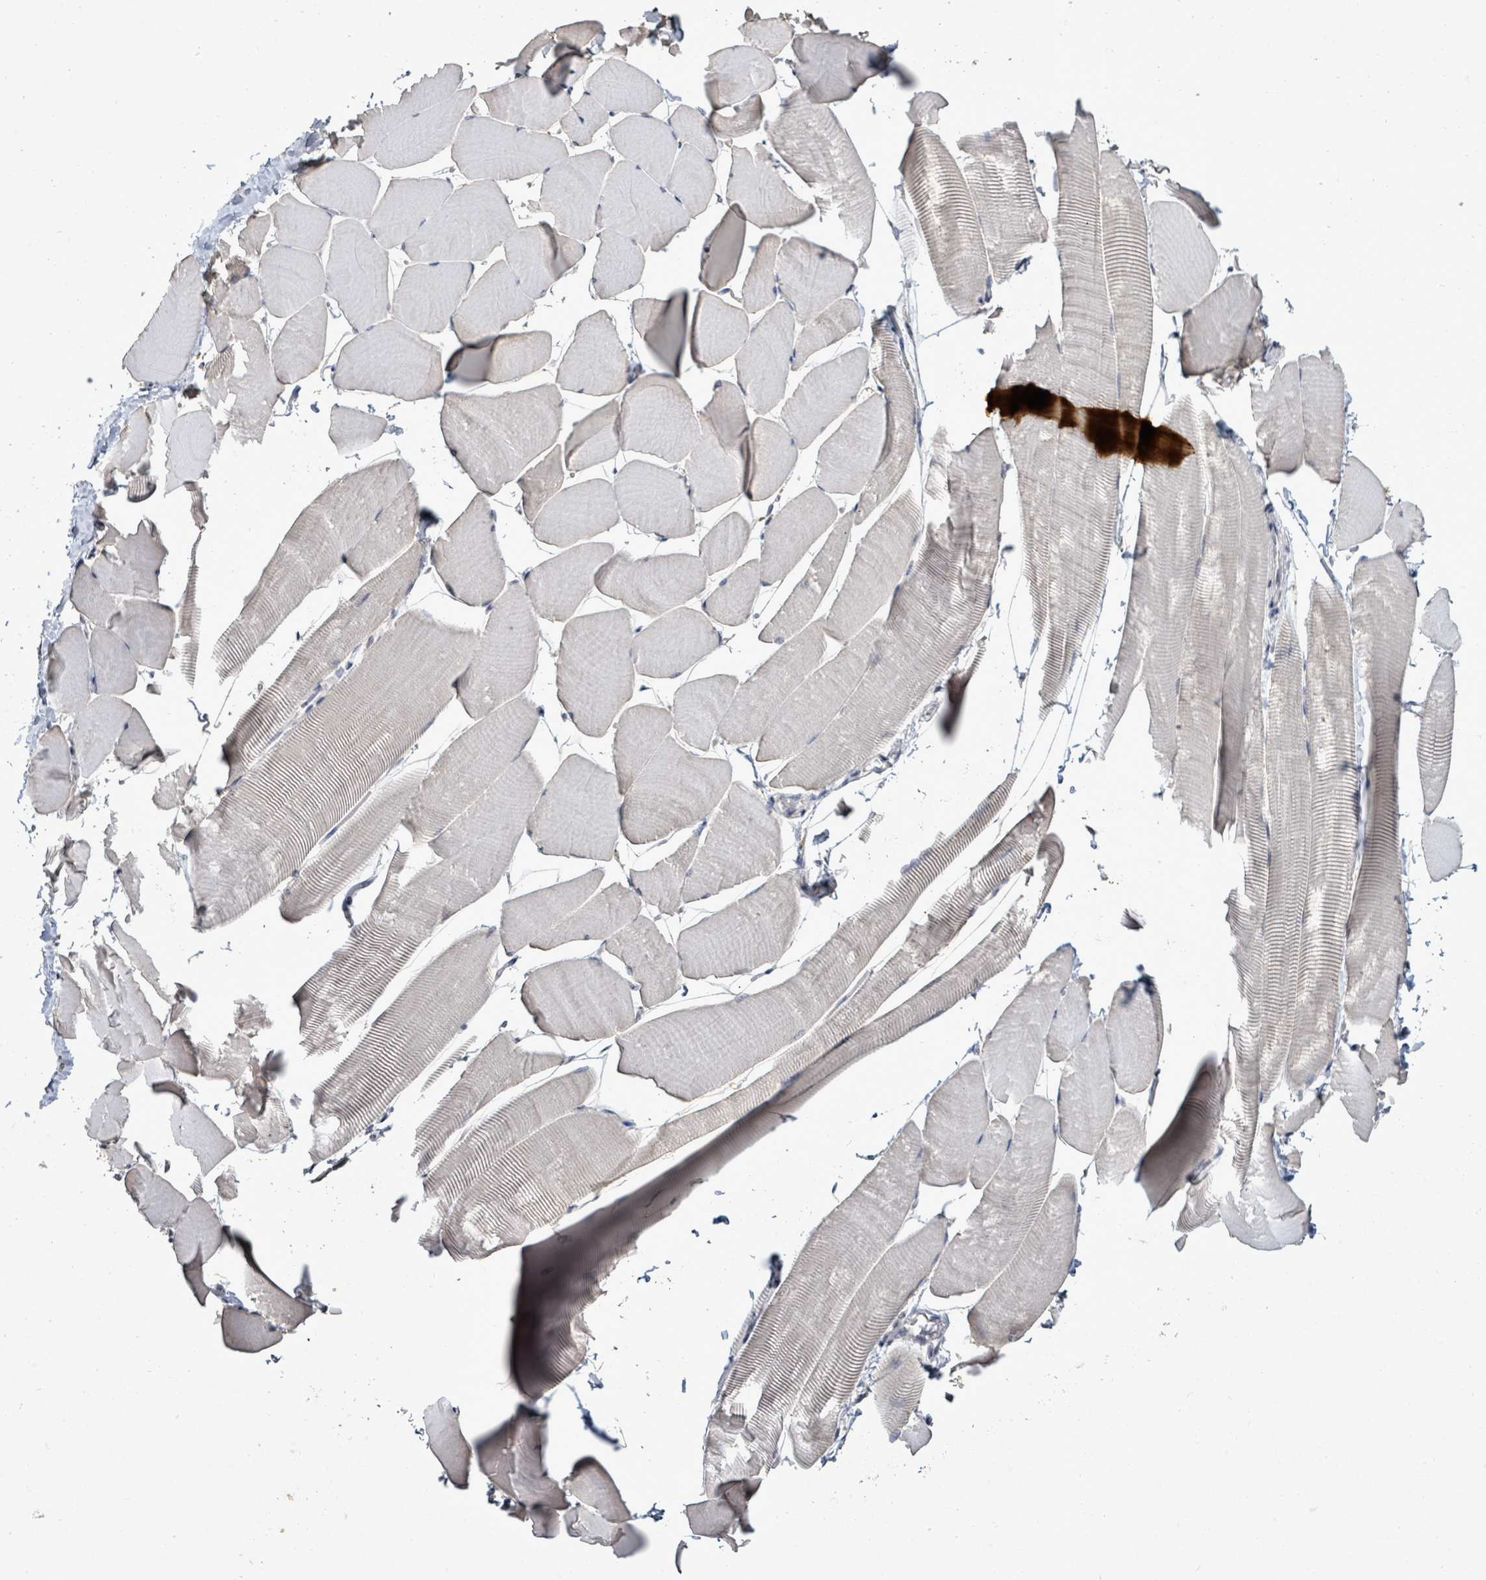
{"staining": {"intensity": "negative", "quantity": "none", "location": "none"}, "tissue": "skeletal muscle", "cell_type": "Myocytes", "image_type": "normal", "snomed": [{"axis": "morphology", "description": "Normal tissue, NOS"}, {"axis": "topography", "description": "Skeletal muscle"}], "caption": "Immunohistochemical staining of benign human skeletal muscle displays no significant expression in myocytes.", "gene": "POMGNT2", "patient": {"sex": "male", "age": 25}}